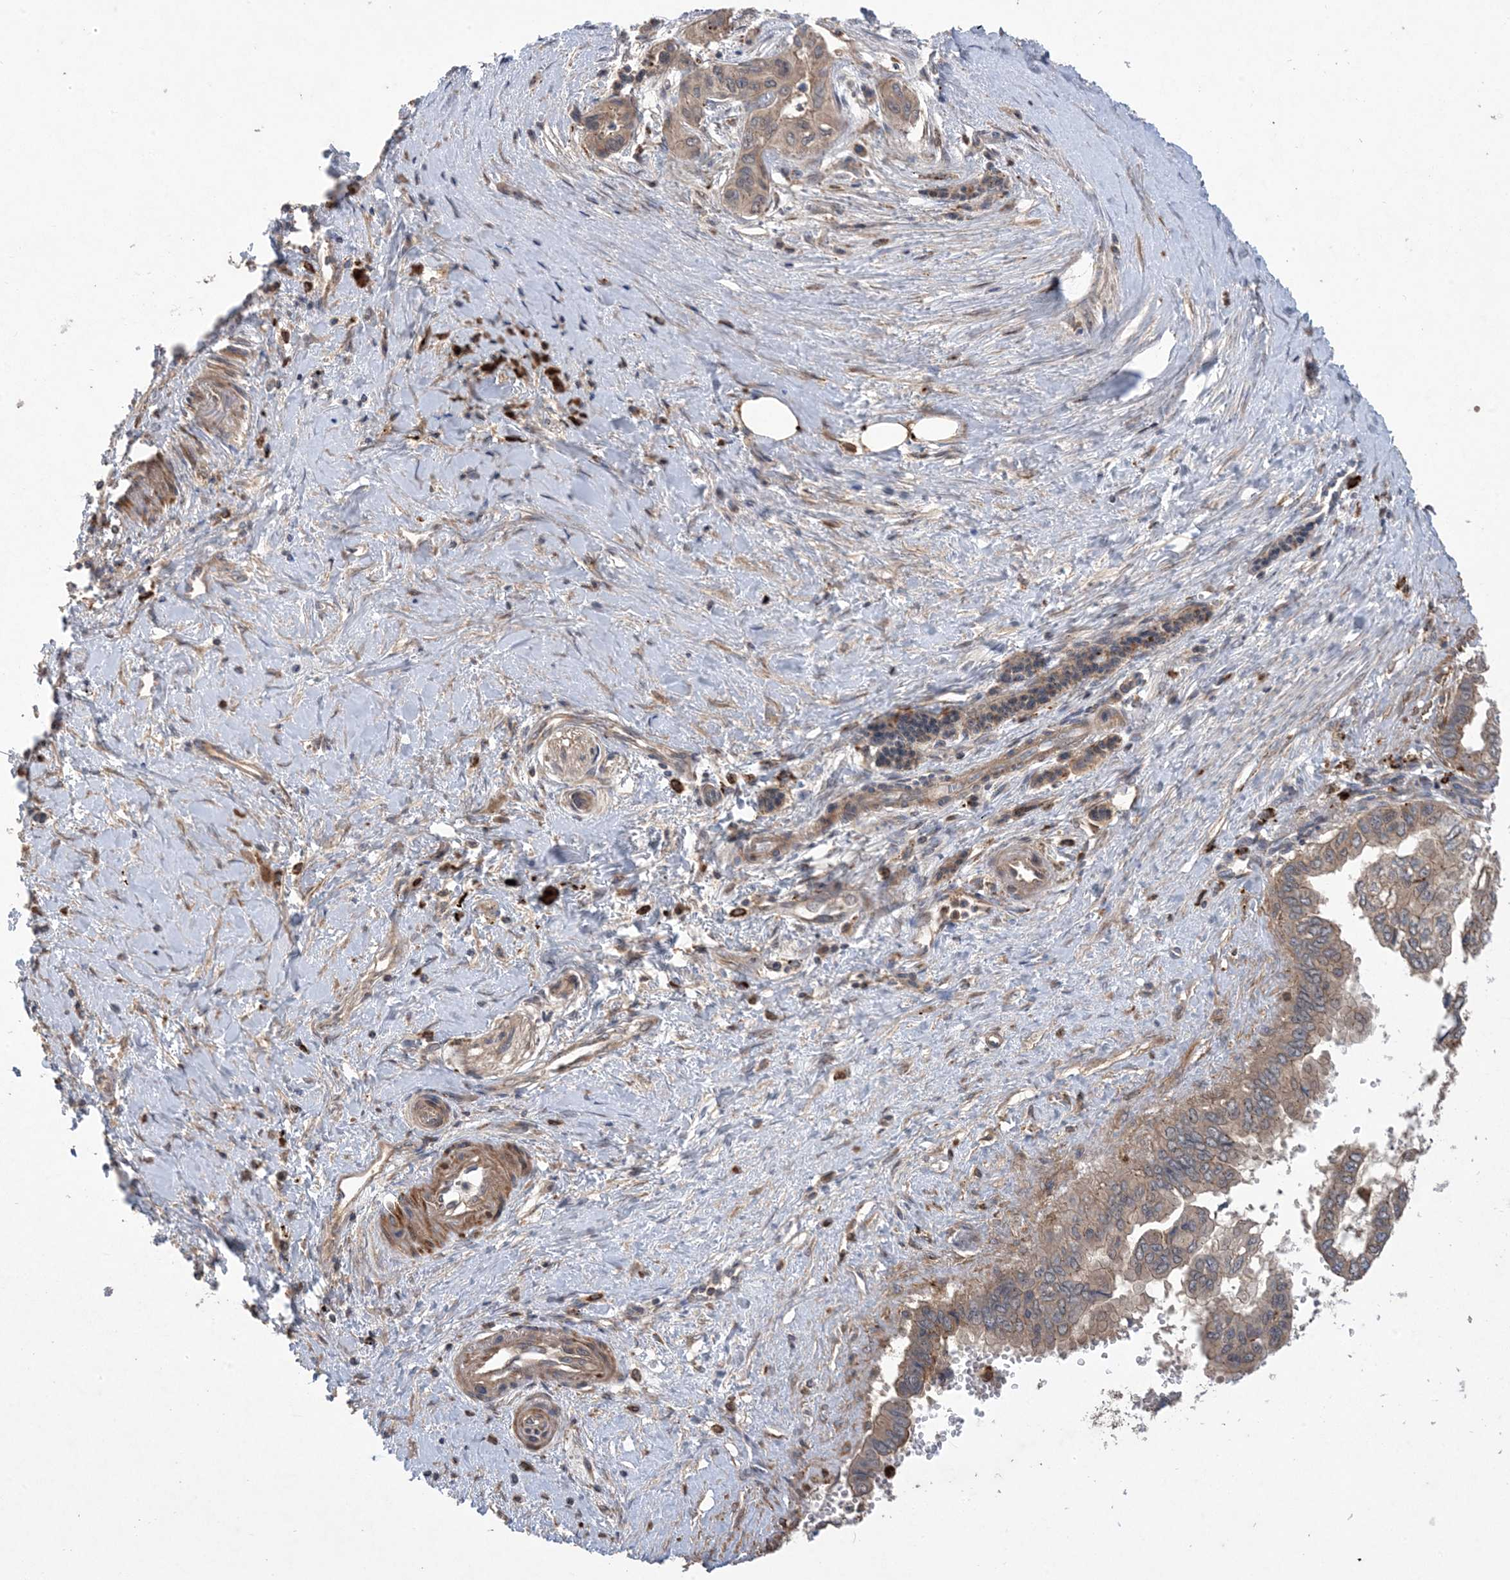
{"staining": {"intensity": "moderate", "quantity": ">75%", "location": "cytoplasmic/membranous"}, "tissue": "pancreatic cancer", "cell_type": "Tumor cells", "image_type": "cancer", "snomed": [{"axis": "morphology", "description": "Adenocarcinoma, NOS"}, {"axis": "topography", "description": "Pancreas"}], "caption": "Immunohistochemical staining of adenocarcinoma (pancreatic) demonstrates moderate cytoplasmic/membranous protein positivity in about >75% of tumor cells. (Brightfield microscopy of DAB IHC at high magnification).", "gene": "MASP2", "patient": {"sex": "male", "age": 51}}